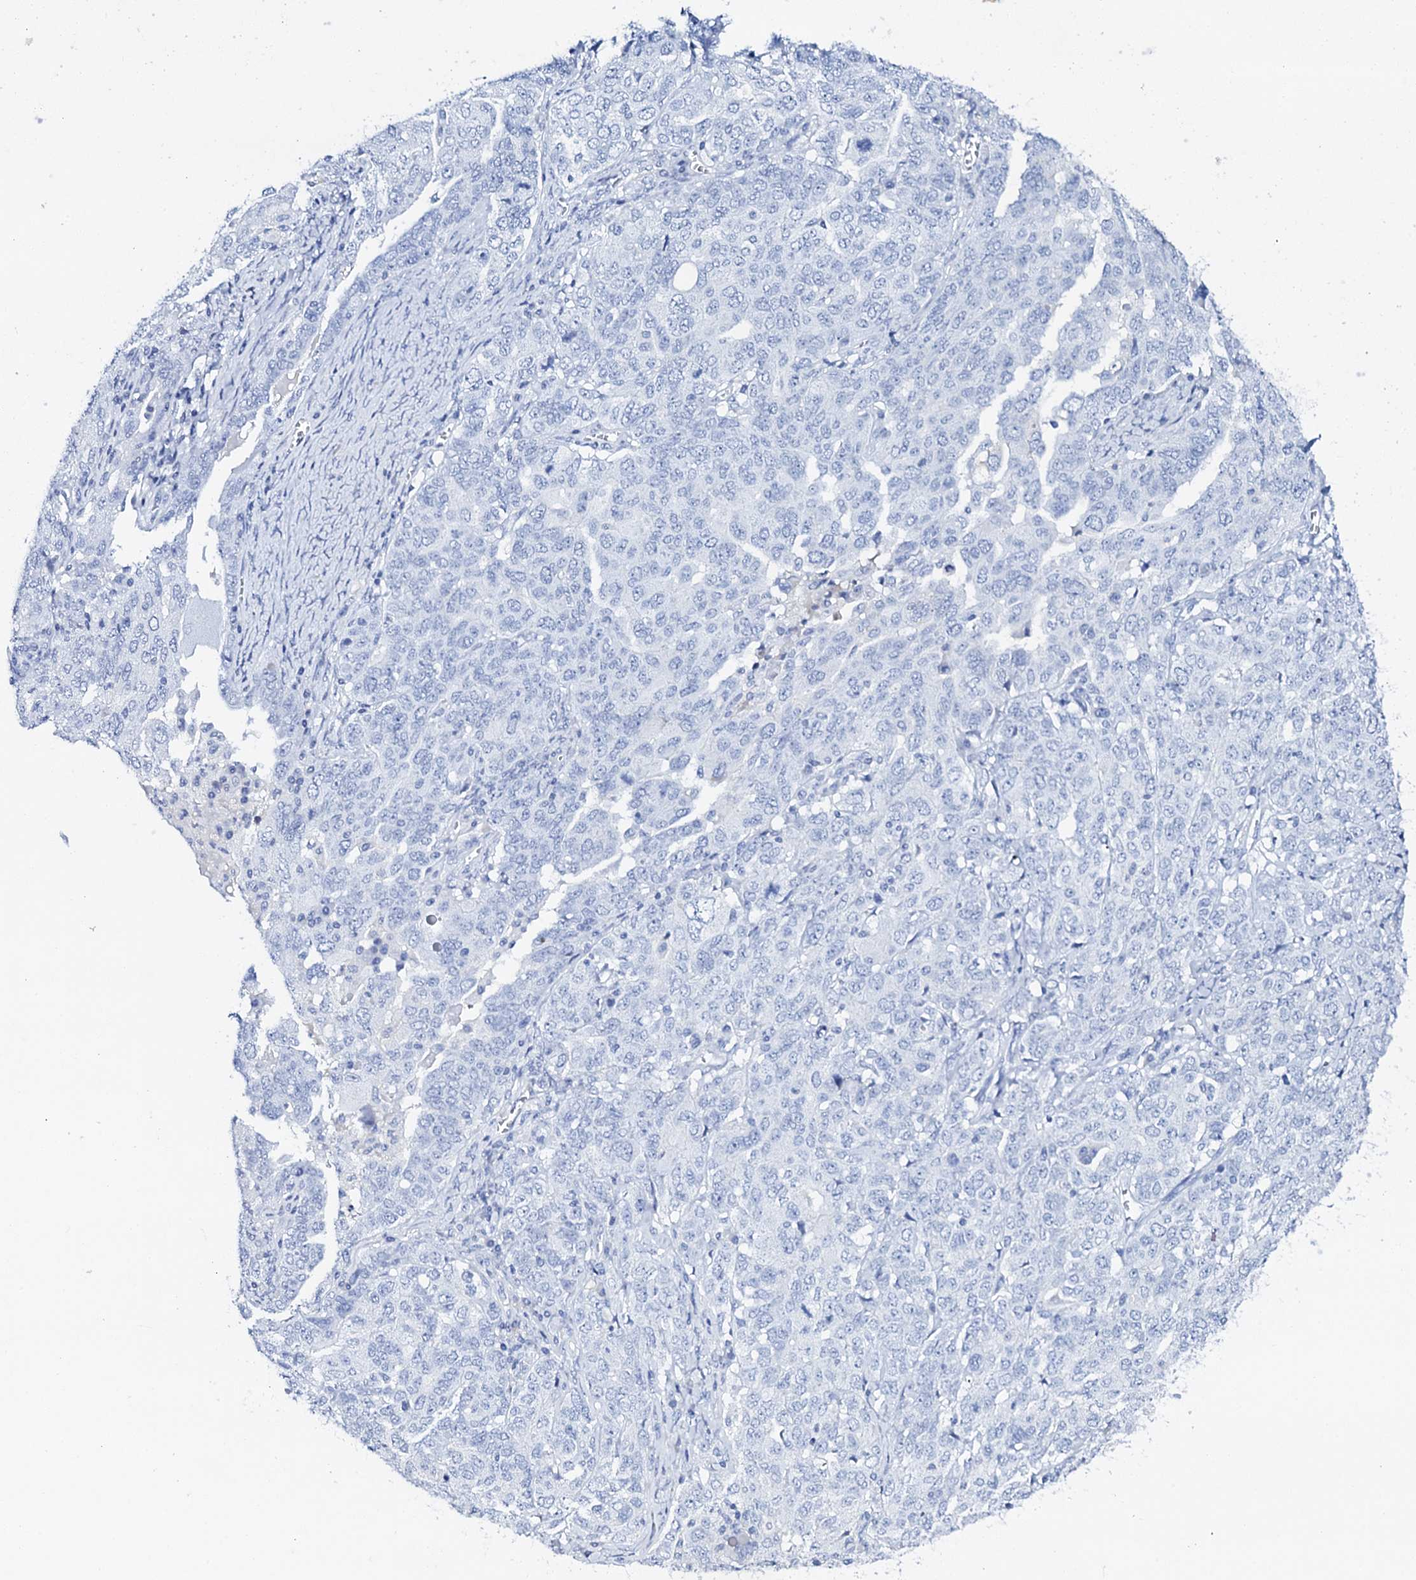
{"staining": {"intensity": "negative", "quantity": "none", "location": "none"}, "tissue": "ovarian cancer", "cell_type": "Tumor cells", "image_type": "cancer", "snomed": [{"axis": "morphology", "description": "Carcinoma, endometroid"}, {"axis": "topography", "description": "Ovary"}], "caption": "Tumor cells show no significant staining in ovarian cancer.", "gene": "FBXL16", "patient": {"sex": "female", "age": 62}}